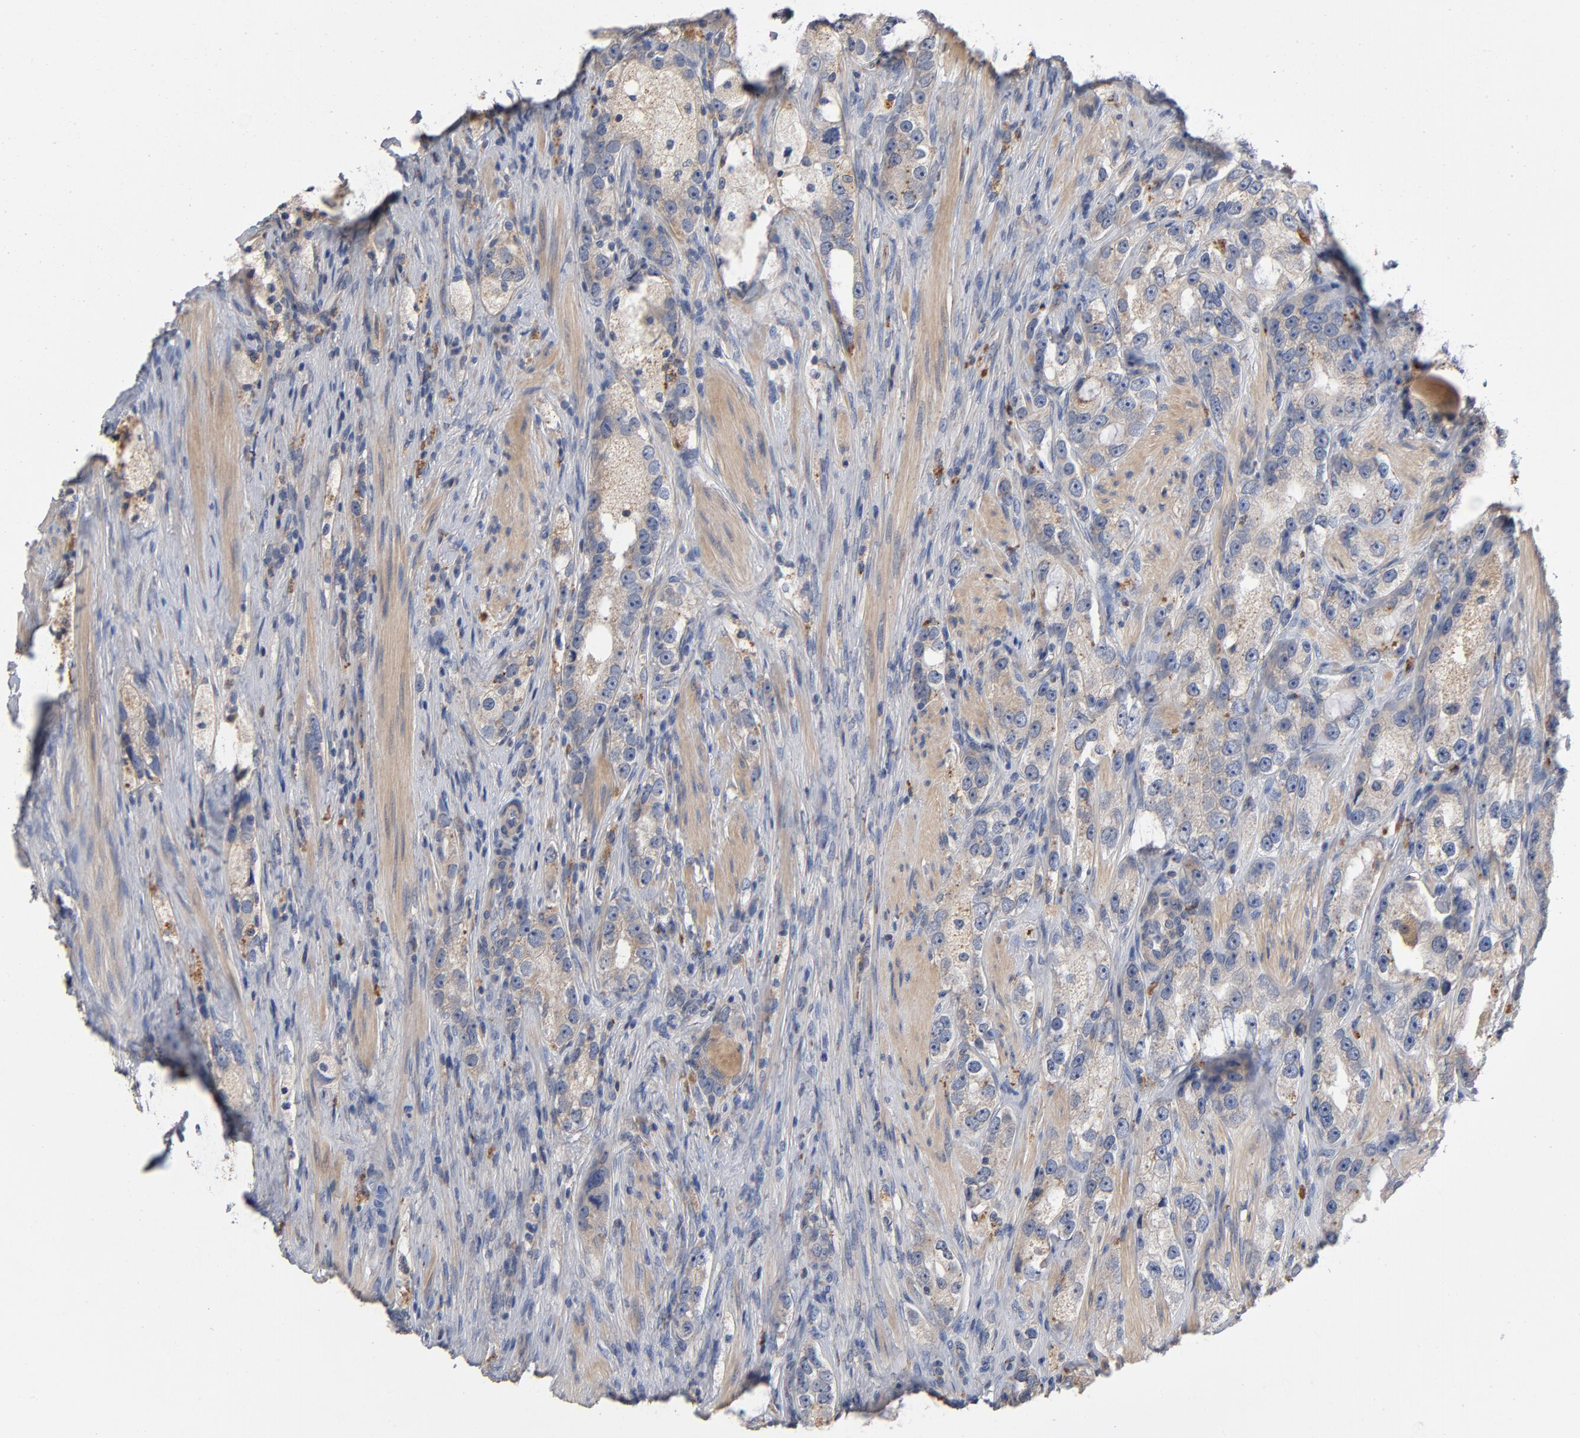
{"staining": {"intensity": "weak", "quantity": ">75%", "location": "cytoplasmic/membranous"}, "tissue": "prostate cancer", "cell_type": "Tumor cells", "image_type": "cancer", "snomed": [{"axis": "morphology", "description": "Adenocarcinoma, High grade"}, {"axis": "topography", "description": "Prostate"}], "caption": "About >75% of tumor cells in prostate adenocarcinoma (high-grade) demonstrate weak cytoplasmic/membranous protein positivity as visualized by brown immunohistochemical staining.", "gene": "CCDC134", "patient": {"sex": "male", "age": 63}}